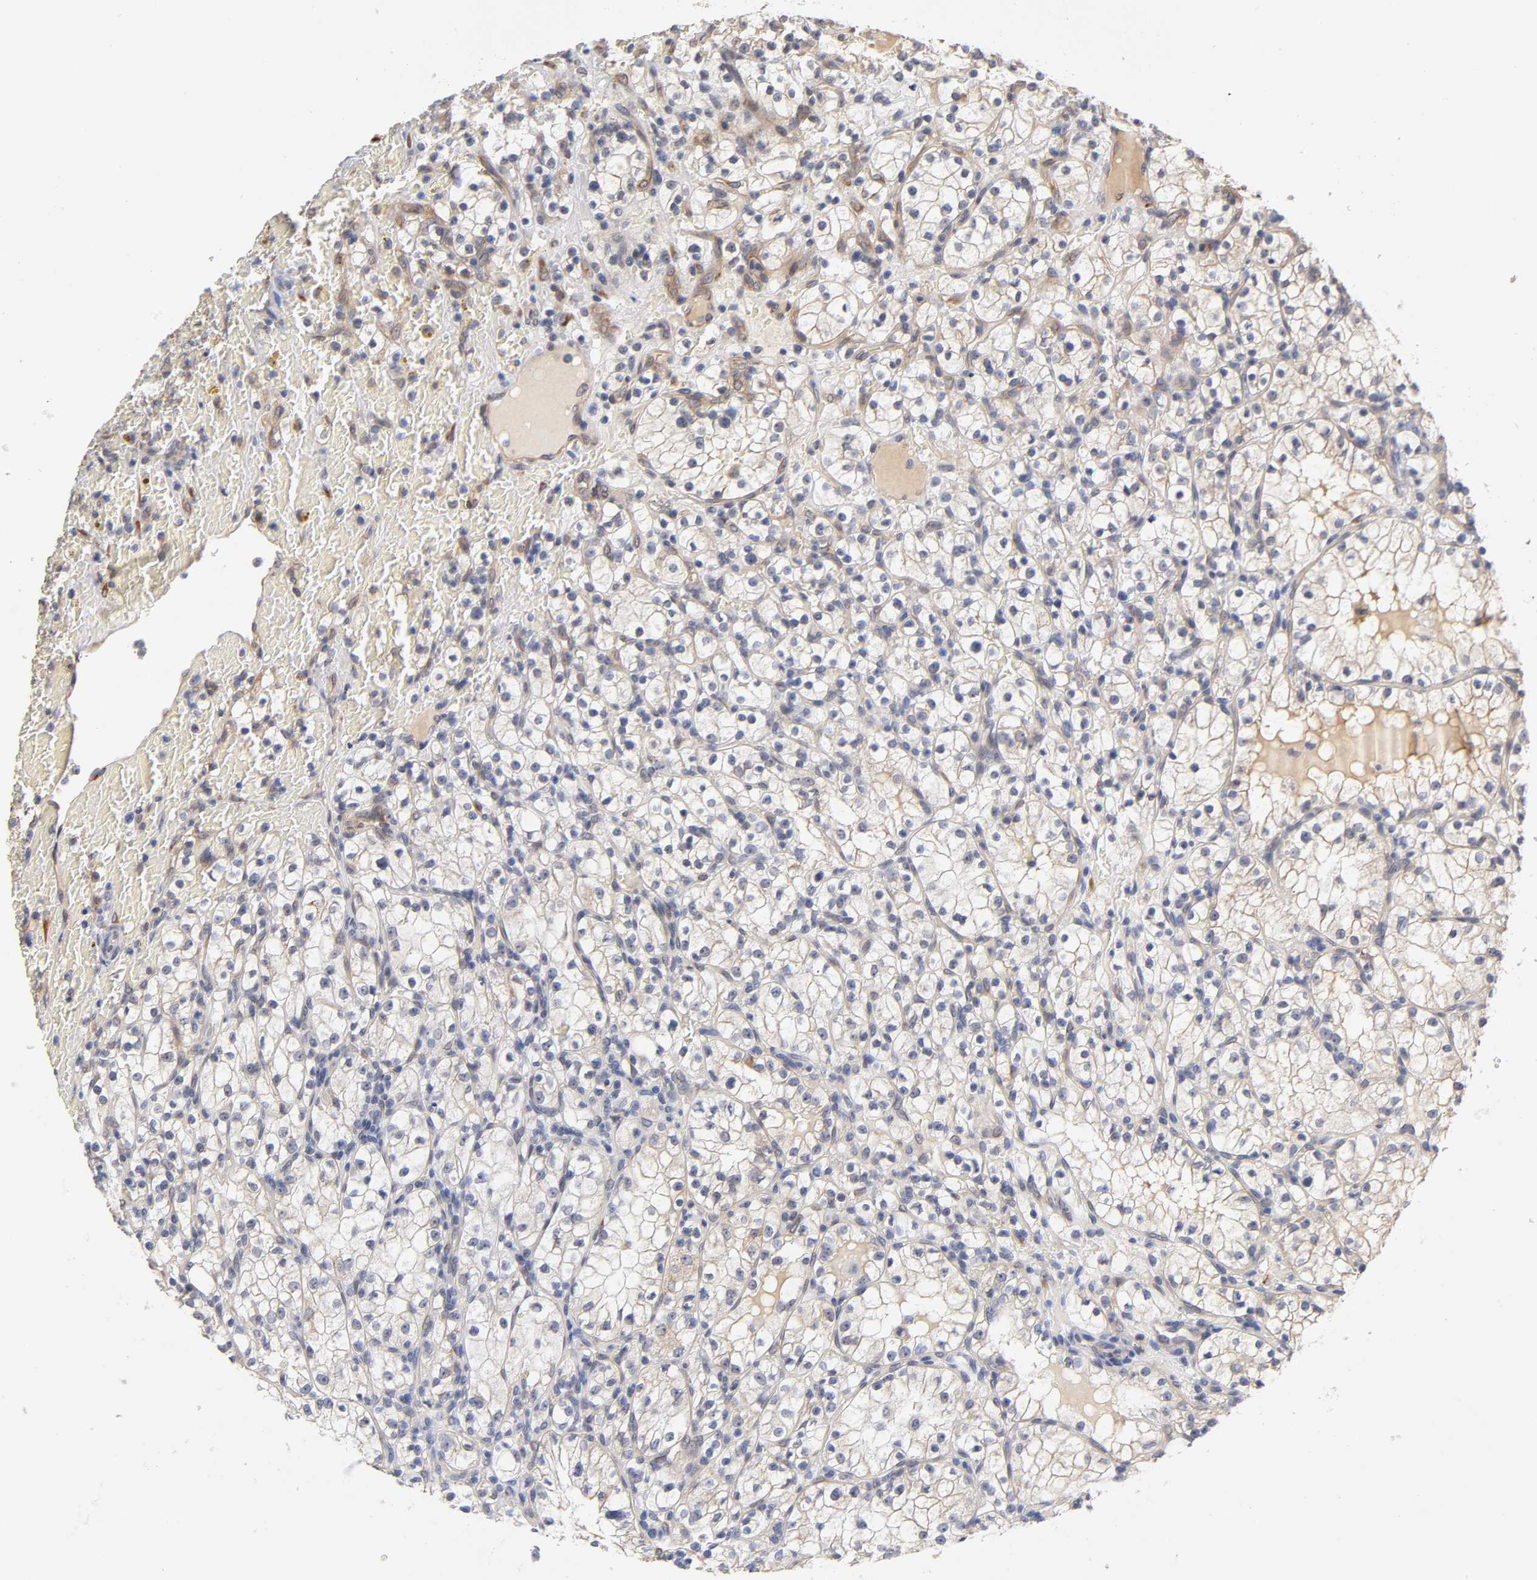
{"staining": {"intensity": "negative", "quantity": "none", "location": "none"}, "tissue": "renal cancer", "cell_type": "Tumor cells", "image_type": "cancer", "snomed": [{"axis": "morphology", "description": "Normal tissue, NOS"}, {"axis": "morphology", "description": "Adenocarcinoma, NOS"}, {"axis": "topography", "description": "Kidney"}], "caption": "This is an IHC photomicrograph of human adenocarcinoma (renal). There is no staining in tumor cells.", "gene": "LAMB1", "patient": {"sex": "female", "age": 55}}